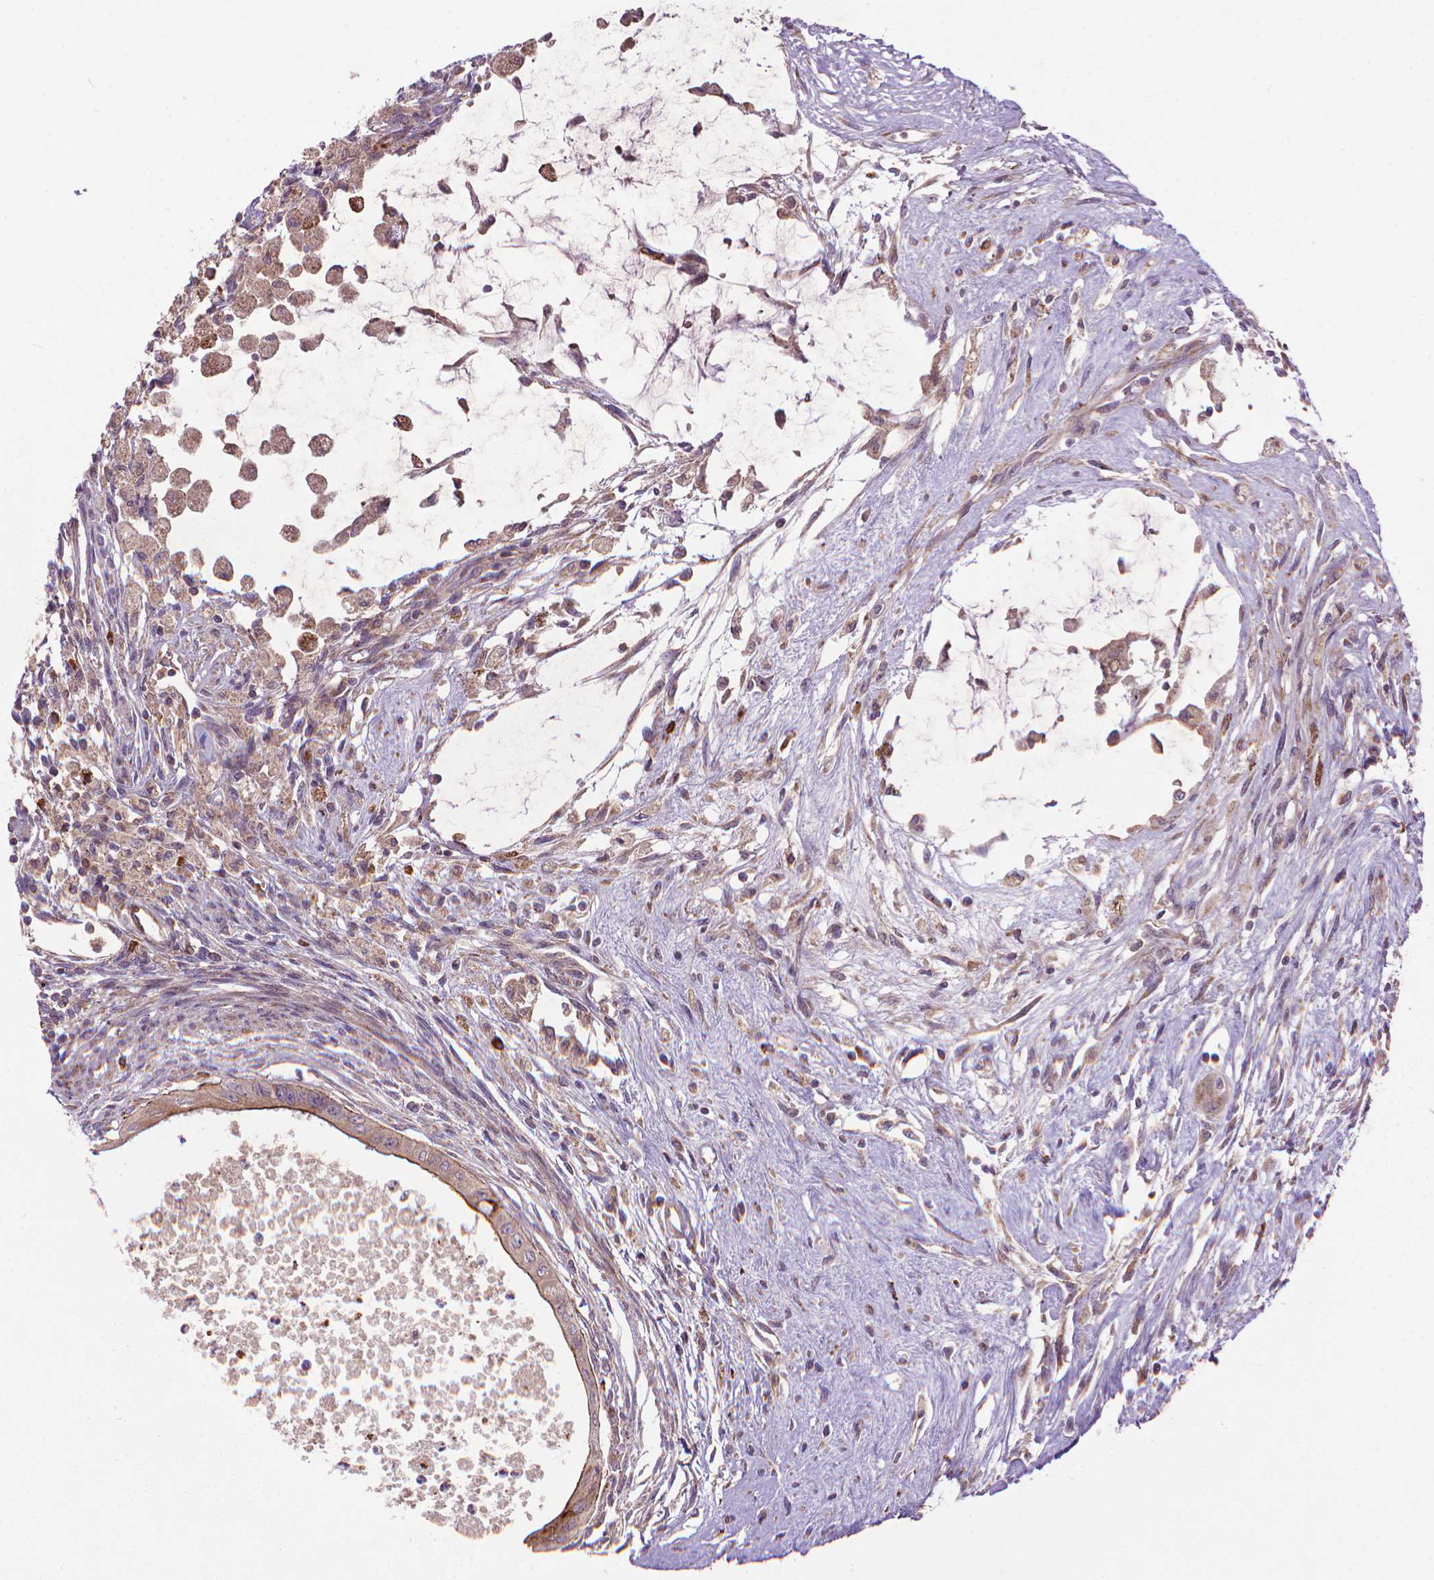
{"staining": {"intensity": "weak", "quantity": ">75%", "location": "cytoplasmic/membranous"}, "tissue": "testis cancer", "cell_type": "Tumor cells", "image_type": "cancer", "snomed": [{"axis": "morphology", "description": "Carcinoma, Embryonal, NOS"}, {"axis": "topography", "description": "Testis"}], "caption": "This image exhibits immunohistochemistry staining of testis embryonal carcinoma, with low weak cytoplasmic/membranous positivity in about >75% of tumor cells.", "gene": "MYH14", "patient": {"sex": "male", "age": 37}}